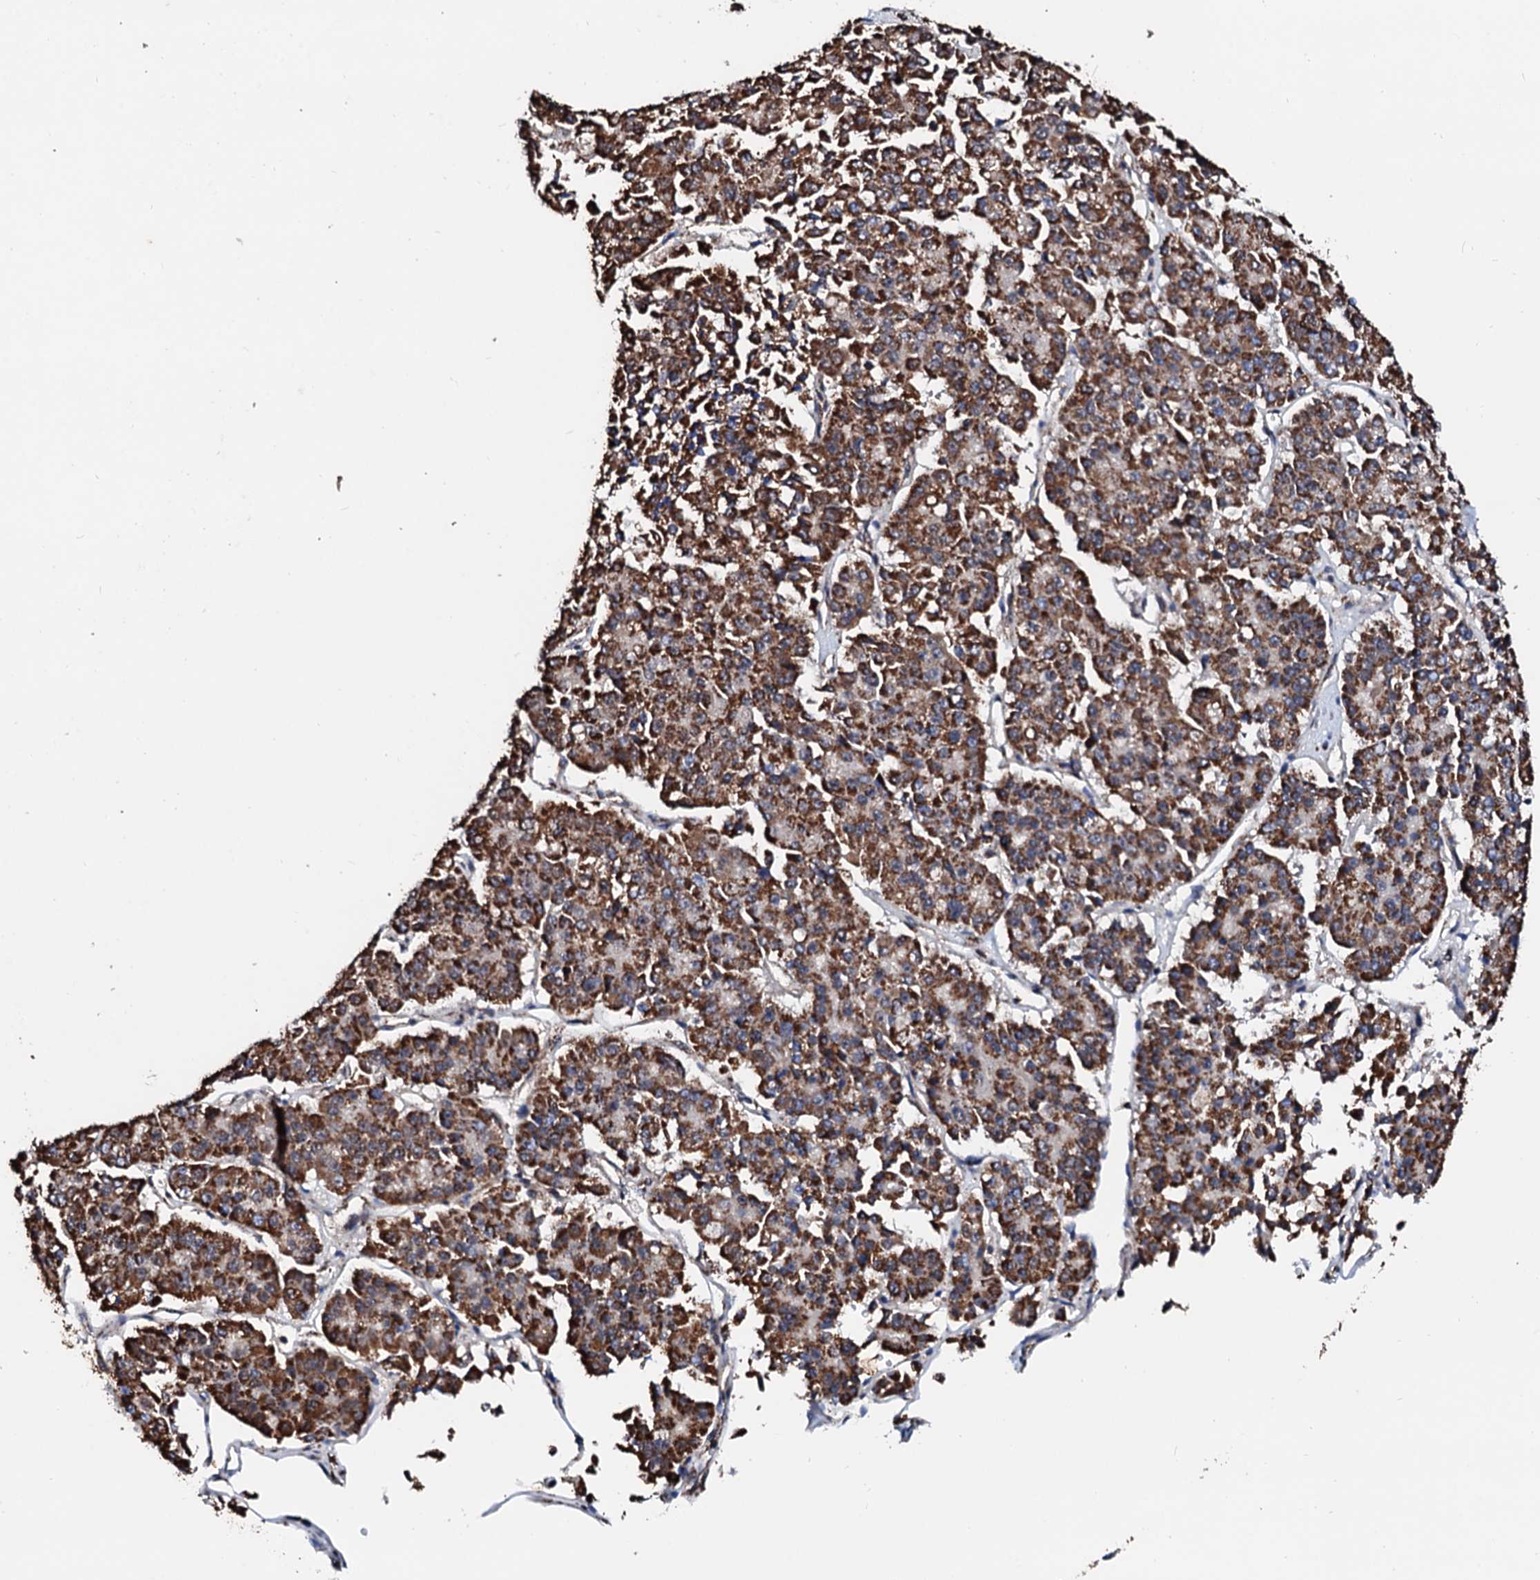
{"staining": {"intensity": "strong", "quantity": ">75%", "location": "cytoplasmic/membranous"}, "tissue": "pancreatic cancer", "cell_type": "Tumor cells", "image_type": "cancer", "snomed": [{"axis": "morphology", "description": "Adenocarcinoma, NOS"}, {"axis": "topography", "description": "Pancreas"}], "caption": "Tumor cells exhibit strong cytoplasmic/membranous staining in about >75% of cells in pancreatic adenocarcinoma. The staining is performed using DAB (3,3'-diaminobenzidine) brown chromogen to label protein expression. The nuclei are counter-stained blue using hematoxylin.", "gene": "SECISBP2L", "patient": {"sex": "male", "age": 50}}